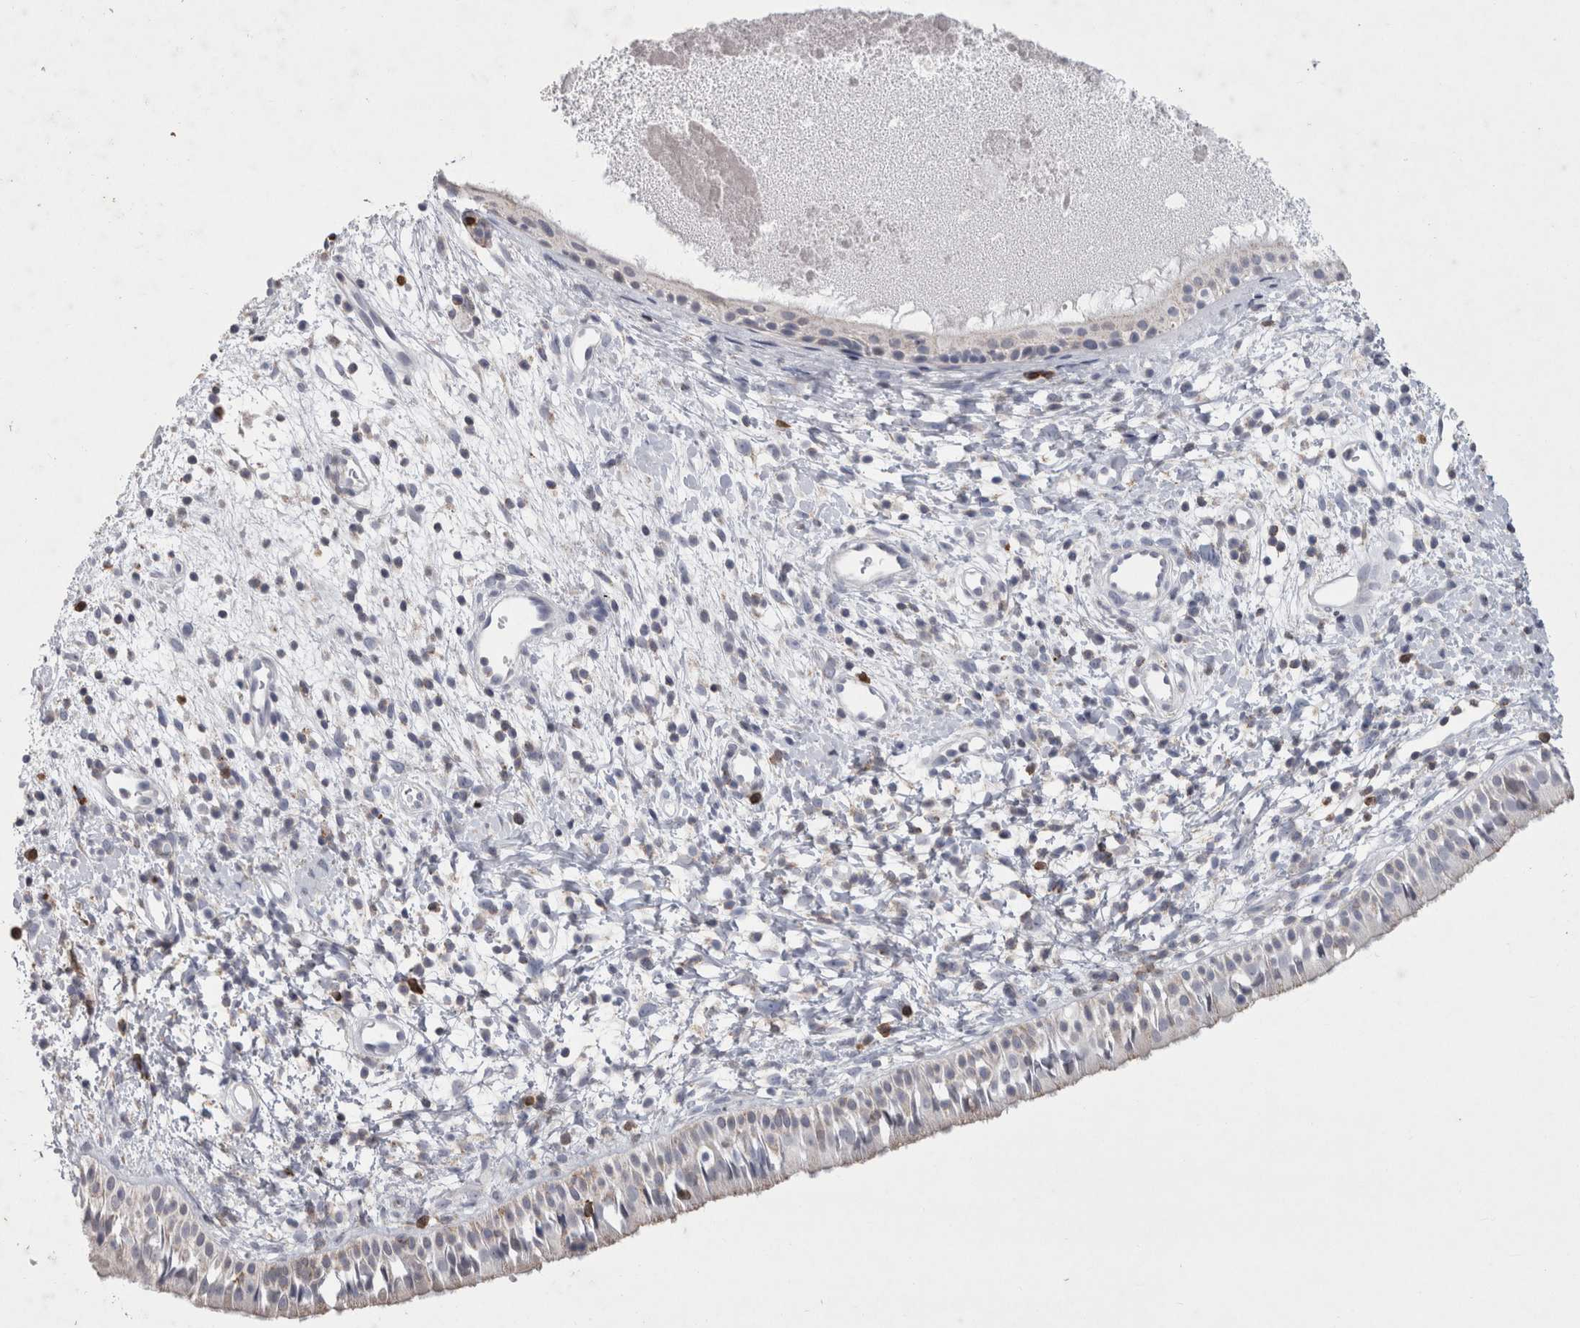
{"staining": {"intensity": "negative", "quantity": "none", "location": "none"}, "tissue": "nasopharynx", "cell_type": "Respiratory epithelial cells", "image_type": "normal", "snomed": [{"axis": "morphology", "description": "Normal tissue, NOS"}, {"axis": "topography", "description": "Nasopharynx"}], "caption": "Immunohistochemistry micrograph of benign human nasopharynx stained for a protein (brown), which exhibits no positivity in respiratory epithelial cells. (DAB (3,3'-diaminobenzidine) immunohistochemistry (IHC), high magnification).", "gene": "AGMAT", "patient": {"sex": "male", "age": 22}}